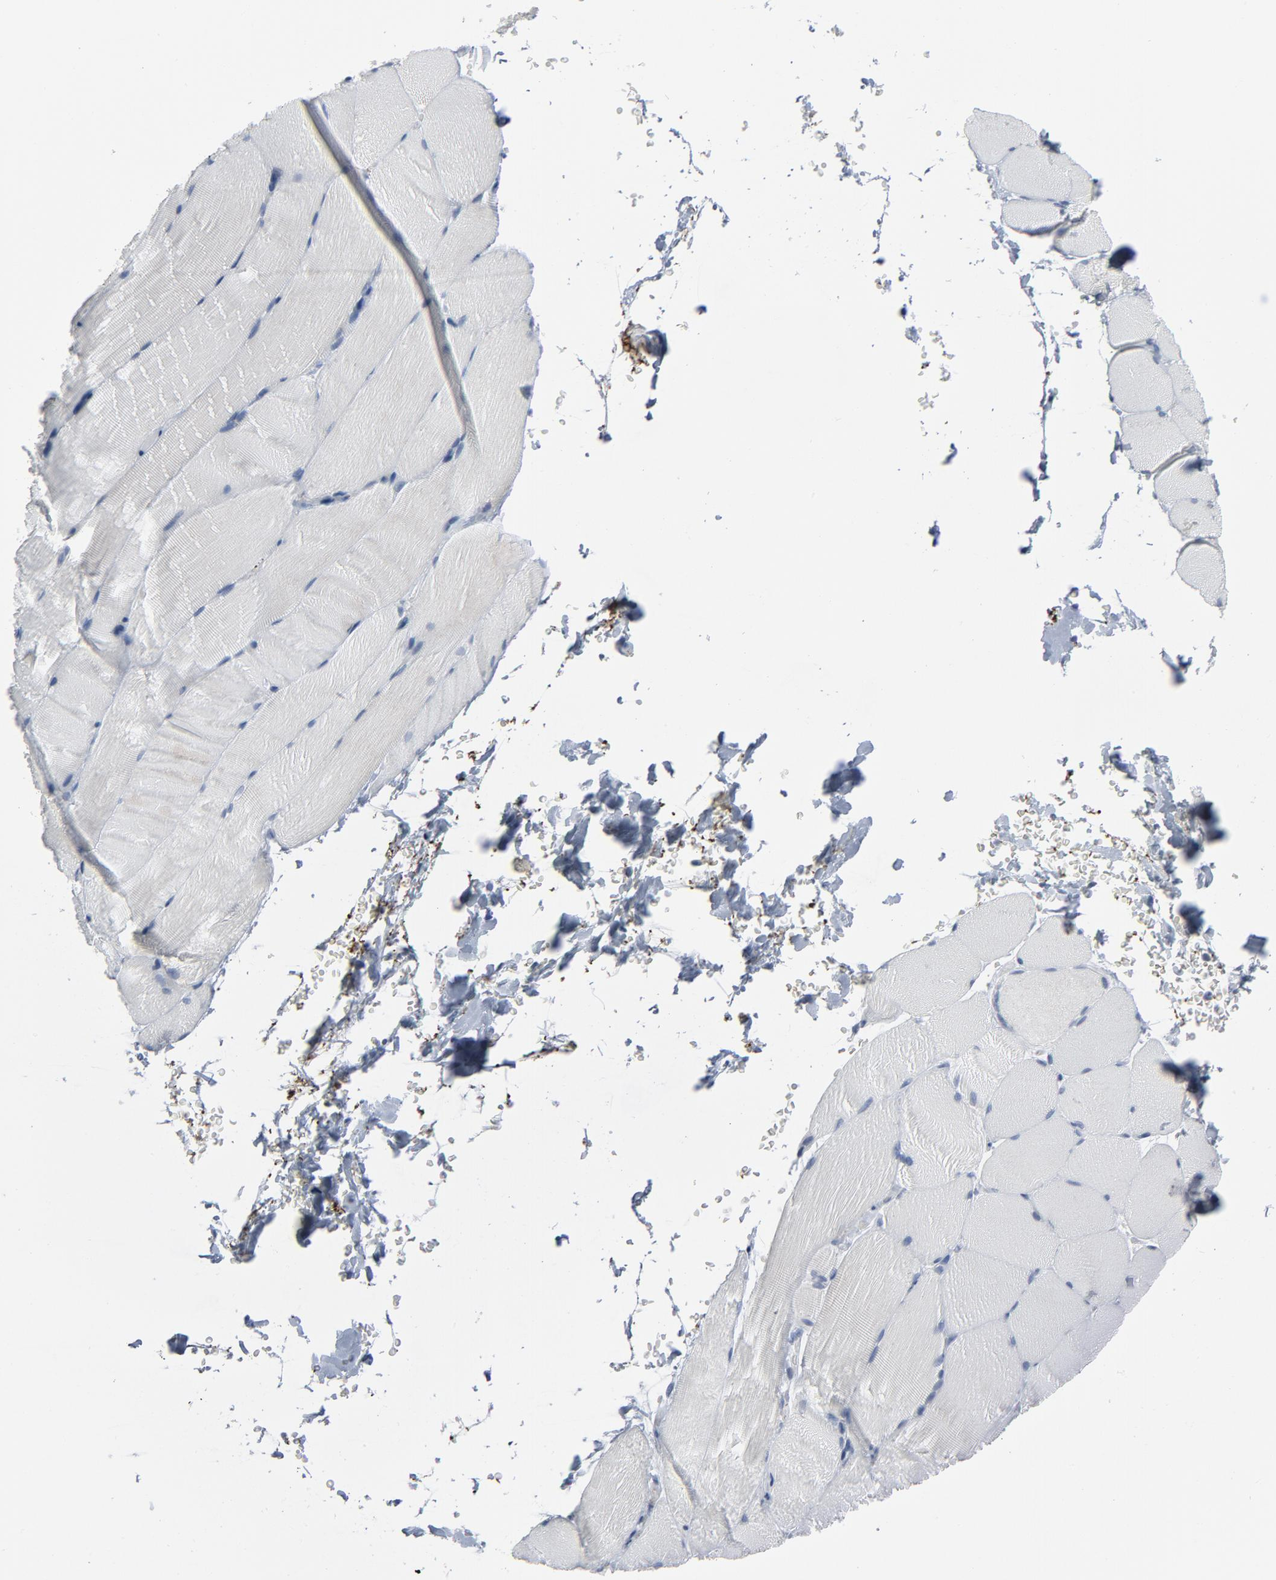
{"staining": {"intensity": "negative", "quantity": "none", "location": "none"}, "tissue": "skeletal muscle", "cell_type": "Myocytes", "image_type": "normal", "snomed": [{"axis": "morphology", "description": "Normal tissue, NOS"}, {"axis": "topography", "description": "Skeletal muscle"}, {"axis": "topography", "description": "Parathyroid gland"}], "caption": "Immunohistochemical staining of benign human skeletal muscle demonstrates no significant staining in myocytes.", "gene": "GPX2", "patient": {"sex": "female", "age": 37}}